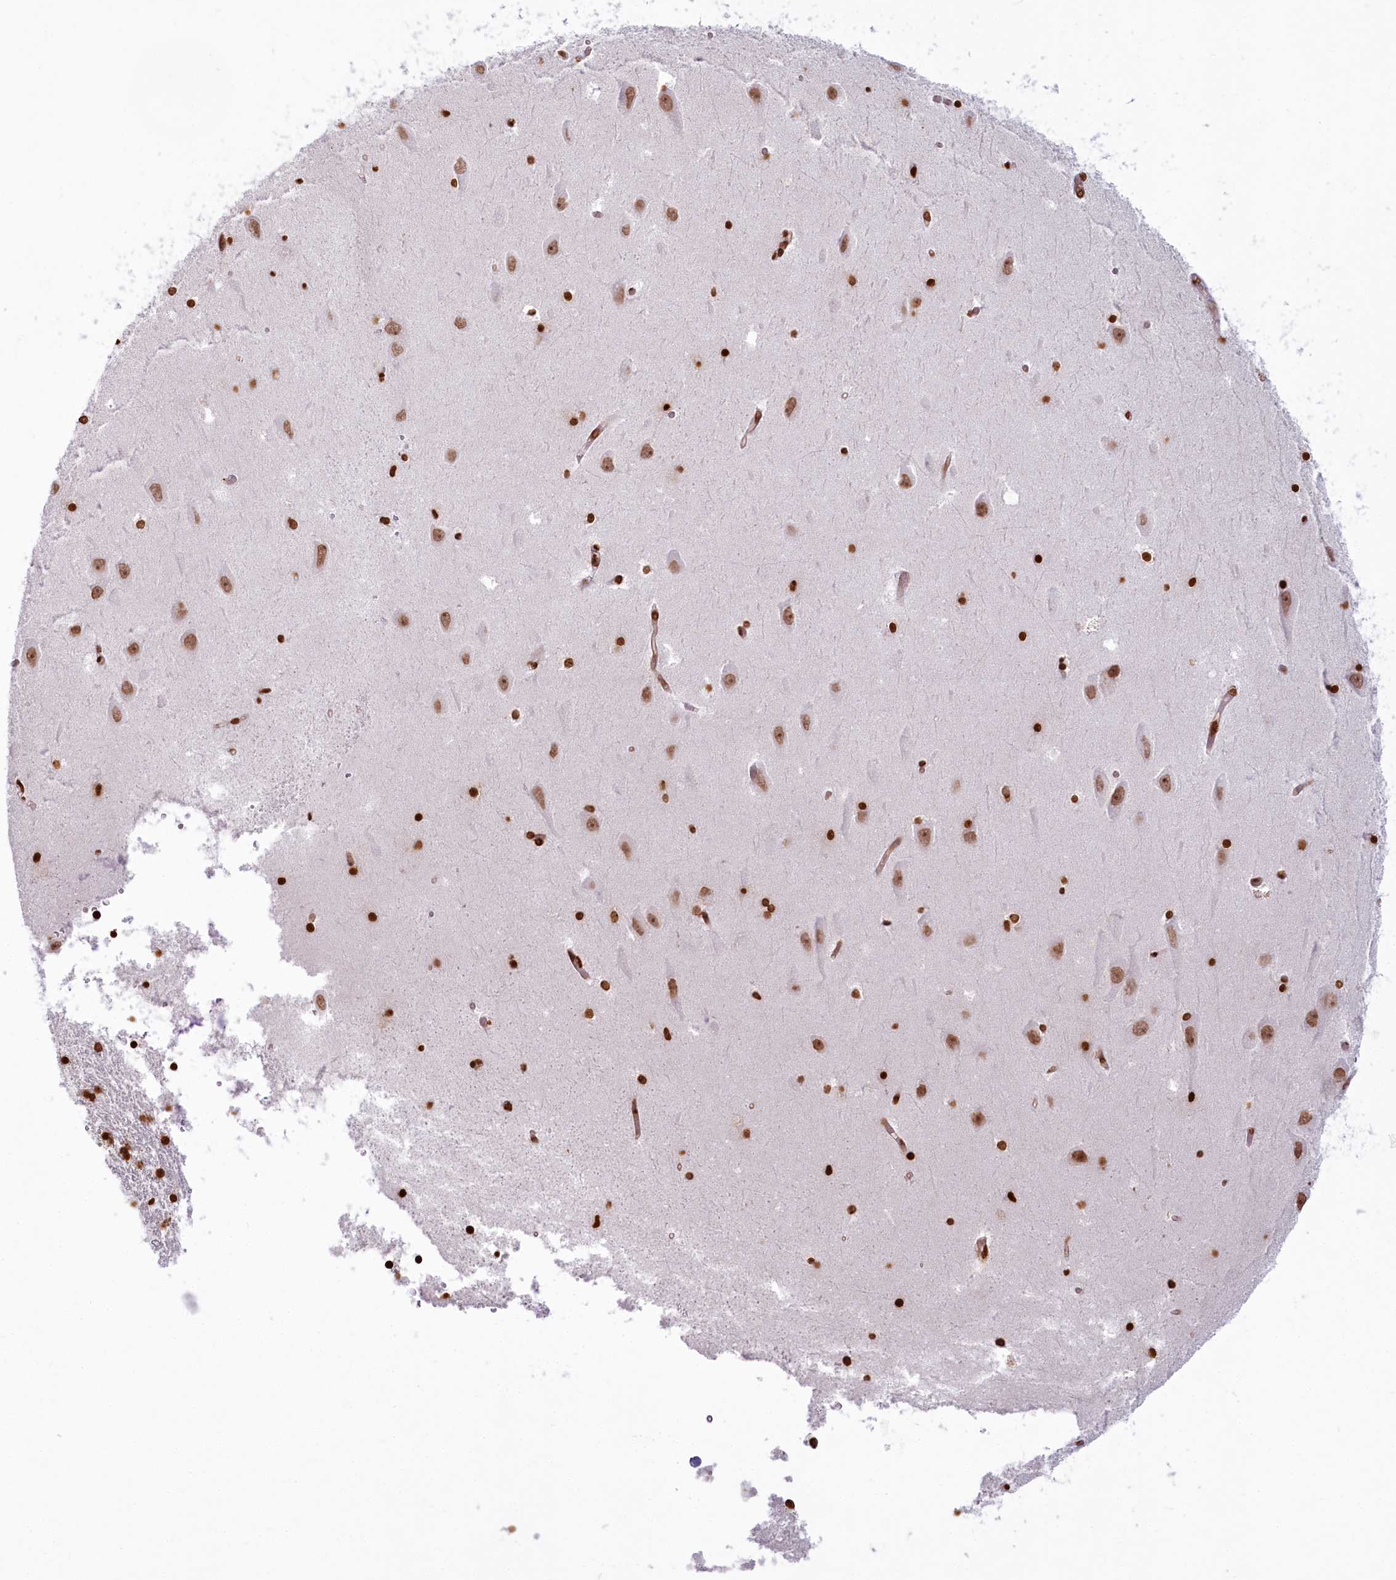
{"staining": {"intensity": "strong", "quantity": ">75%", "location": "nuclear"}, "tissue": "hippocampus", "cell_type": "Glial cells", "image_type": "normal", "snomed": [{"axis": "morphology", "description": "Normal tissue, NOS"}, {"axis": "topography", "description": "Hippocampus"}], "caption": "Immunohistochemistry (IHC) histopathology image of unremarkable hippocampus: hippocampus stained using immunohistochemistry (IHC) demonstrates high levels of strong protein expression localized specifically in the nuclear of glial cells, appearing as a nuclear brown color.", "gene": "FAM13A", "patient": {"sex": "male", "age": 45}}